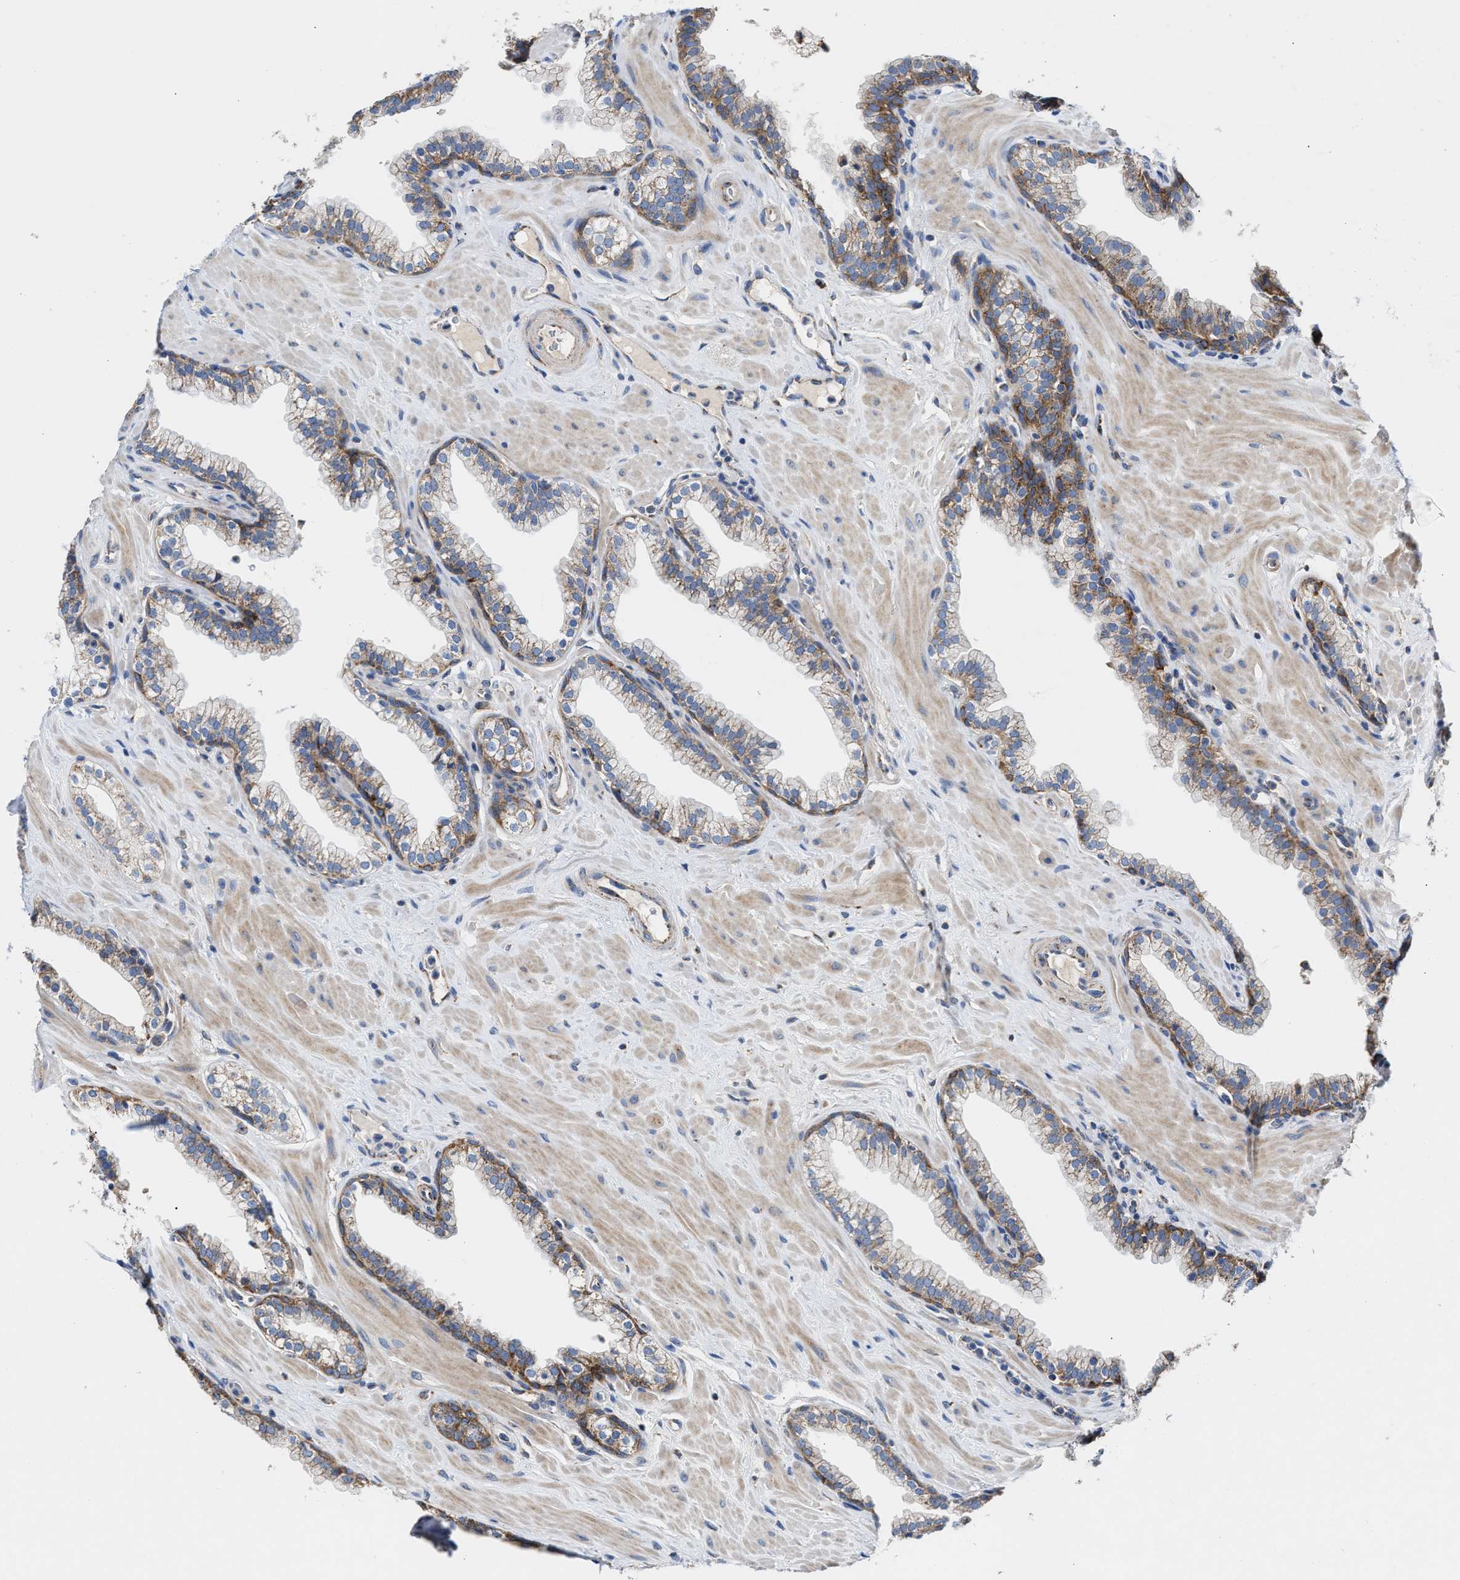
{"staining": {"intensity": "moderate", "quantity": "25%-75%", "location": "cytoplasmic/membranous"}, "tissue": "prostate", "cell_type": "Glandular cells", "image_type": "normal", "snomed": [{"axis": "morphology", "description": "Normal tissue, NOS"}, {"axis": "morphology", "description": "Urothelial carcinoma, Low grade"}, {"axis": "topography", "description": "Urinary bladder"}, {"axis": "topography", "description": "Prostate"}], "caption": "The photomicrograph reveals immunohistochemical staining of benign prostate. There is moderate cytoplasmic/membranous positivity is appreciated in approximately 25%-75% of glandular cells. (DAB (3,3'-diaminobenzidine) = brown stain, brightfield microscopy at high magnification).", "gene": "MECR", "patient": {"sex": "male", "age": 60}}